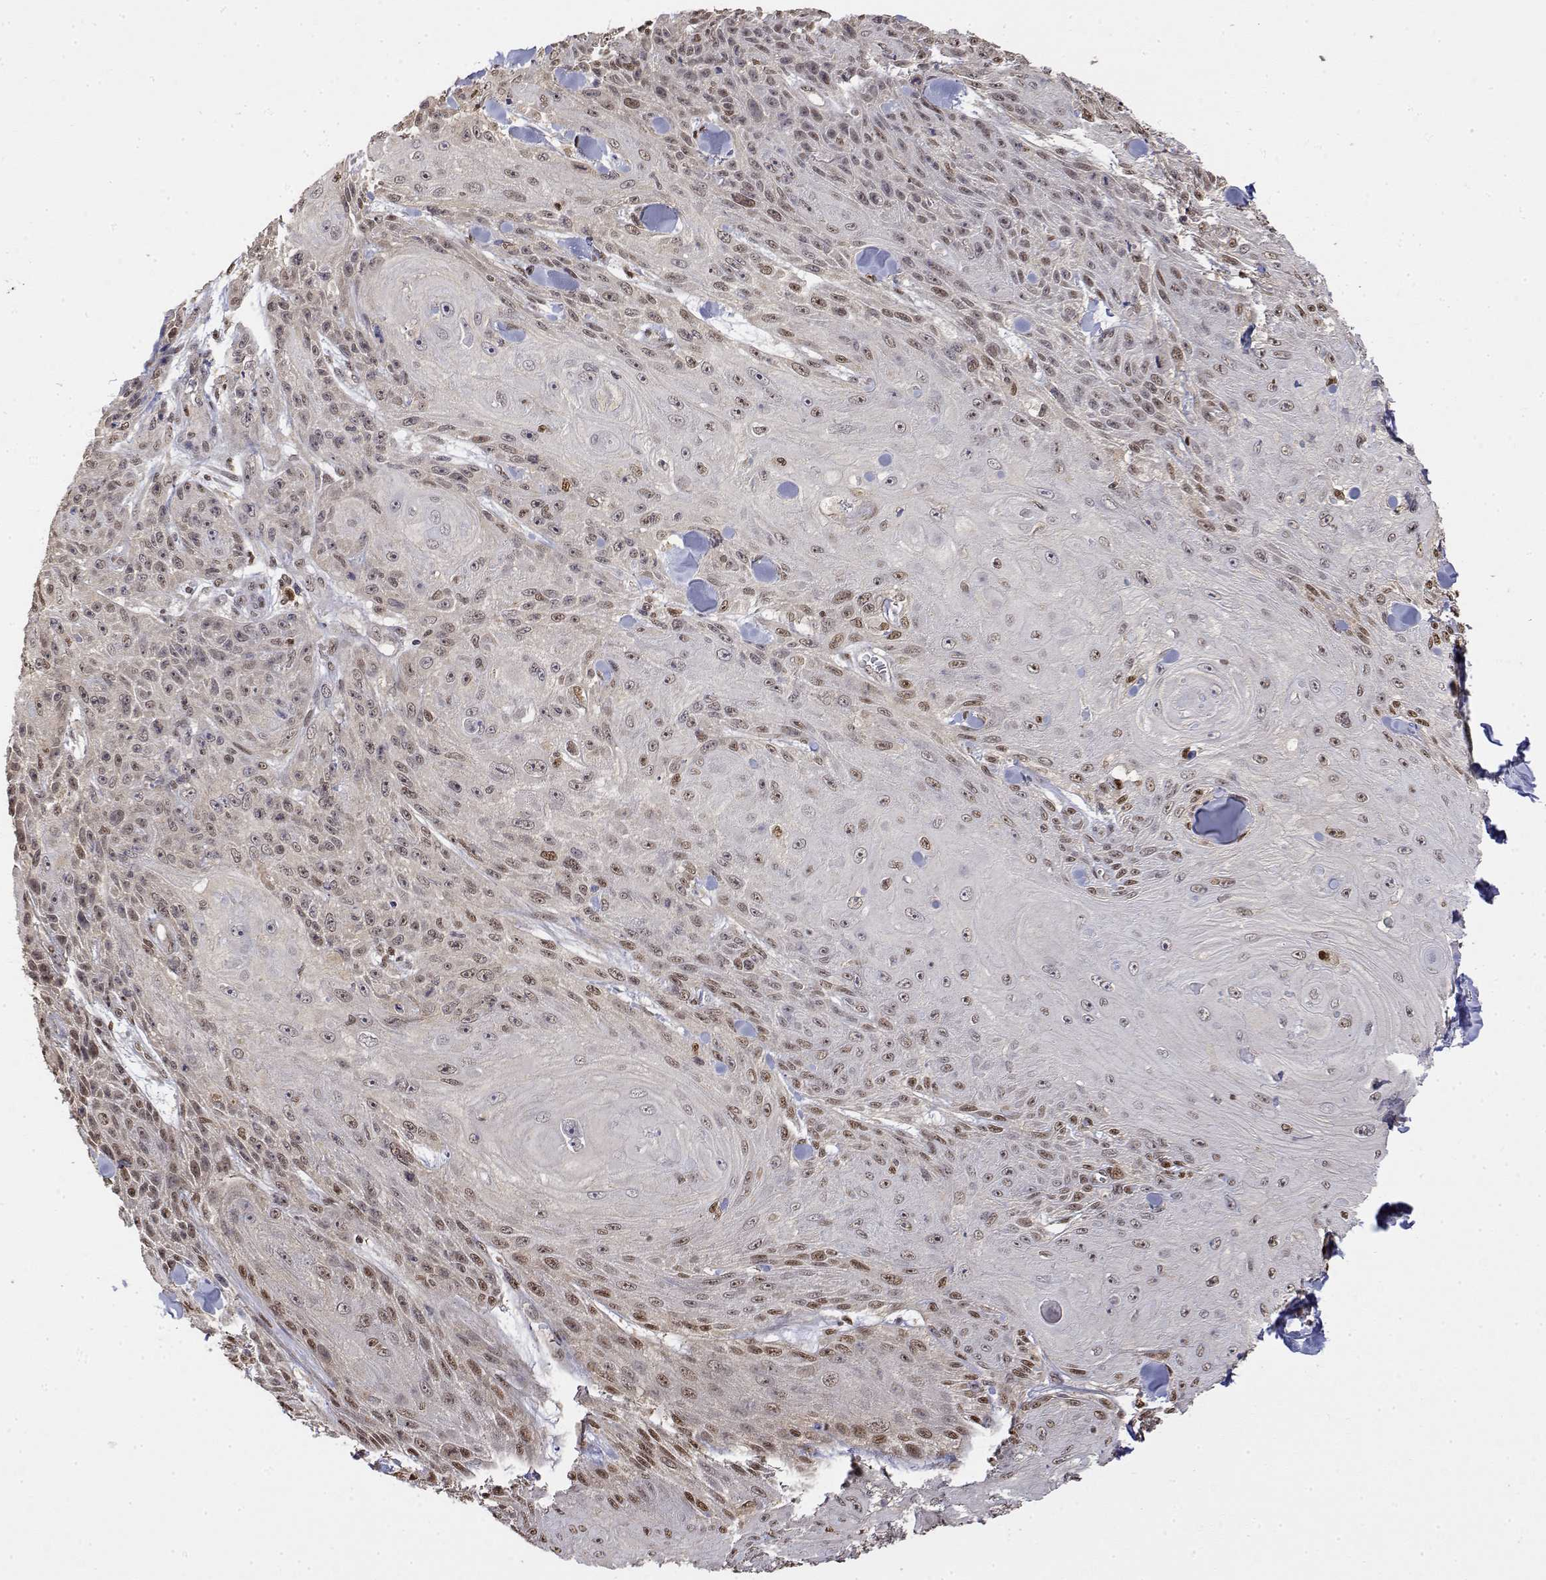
{"staining": {"intensity": "moderate", "quantity": "<25%", "location": "nuclear"}, "tissue": "skin cancer", "cell_type": "Tumor cells", "image_type": "cancer", "snomed": [{"axis": "morphology", "description": "Squamous cell carcinoma, NOS"}, {"axis": "topography", "description": "Skin"}], "caption": "Human skin squamous cell carcinoma stained with a protein marker demonstrates moderate staining in tumor cells.", "gene": "TPI1", "patient": {"sex": "male", "age": 88}}